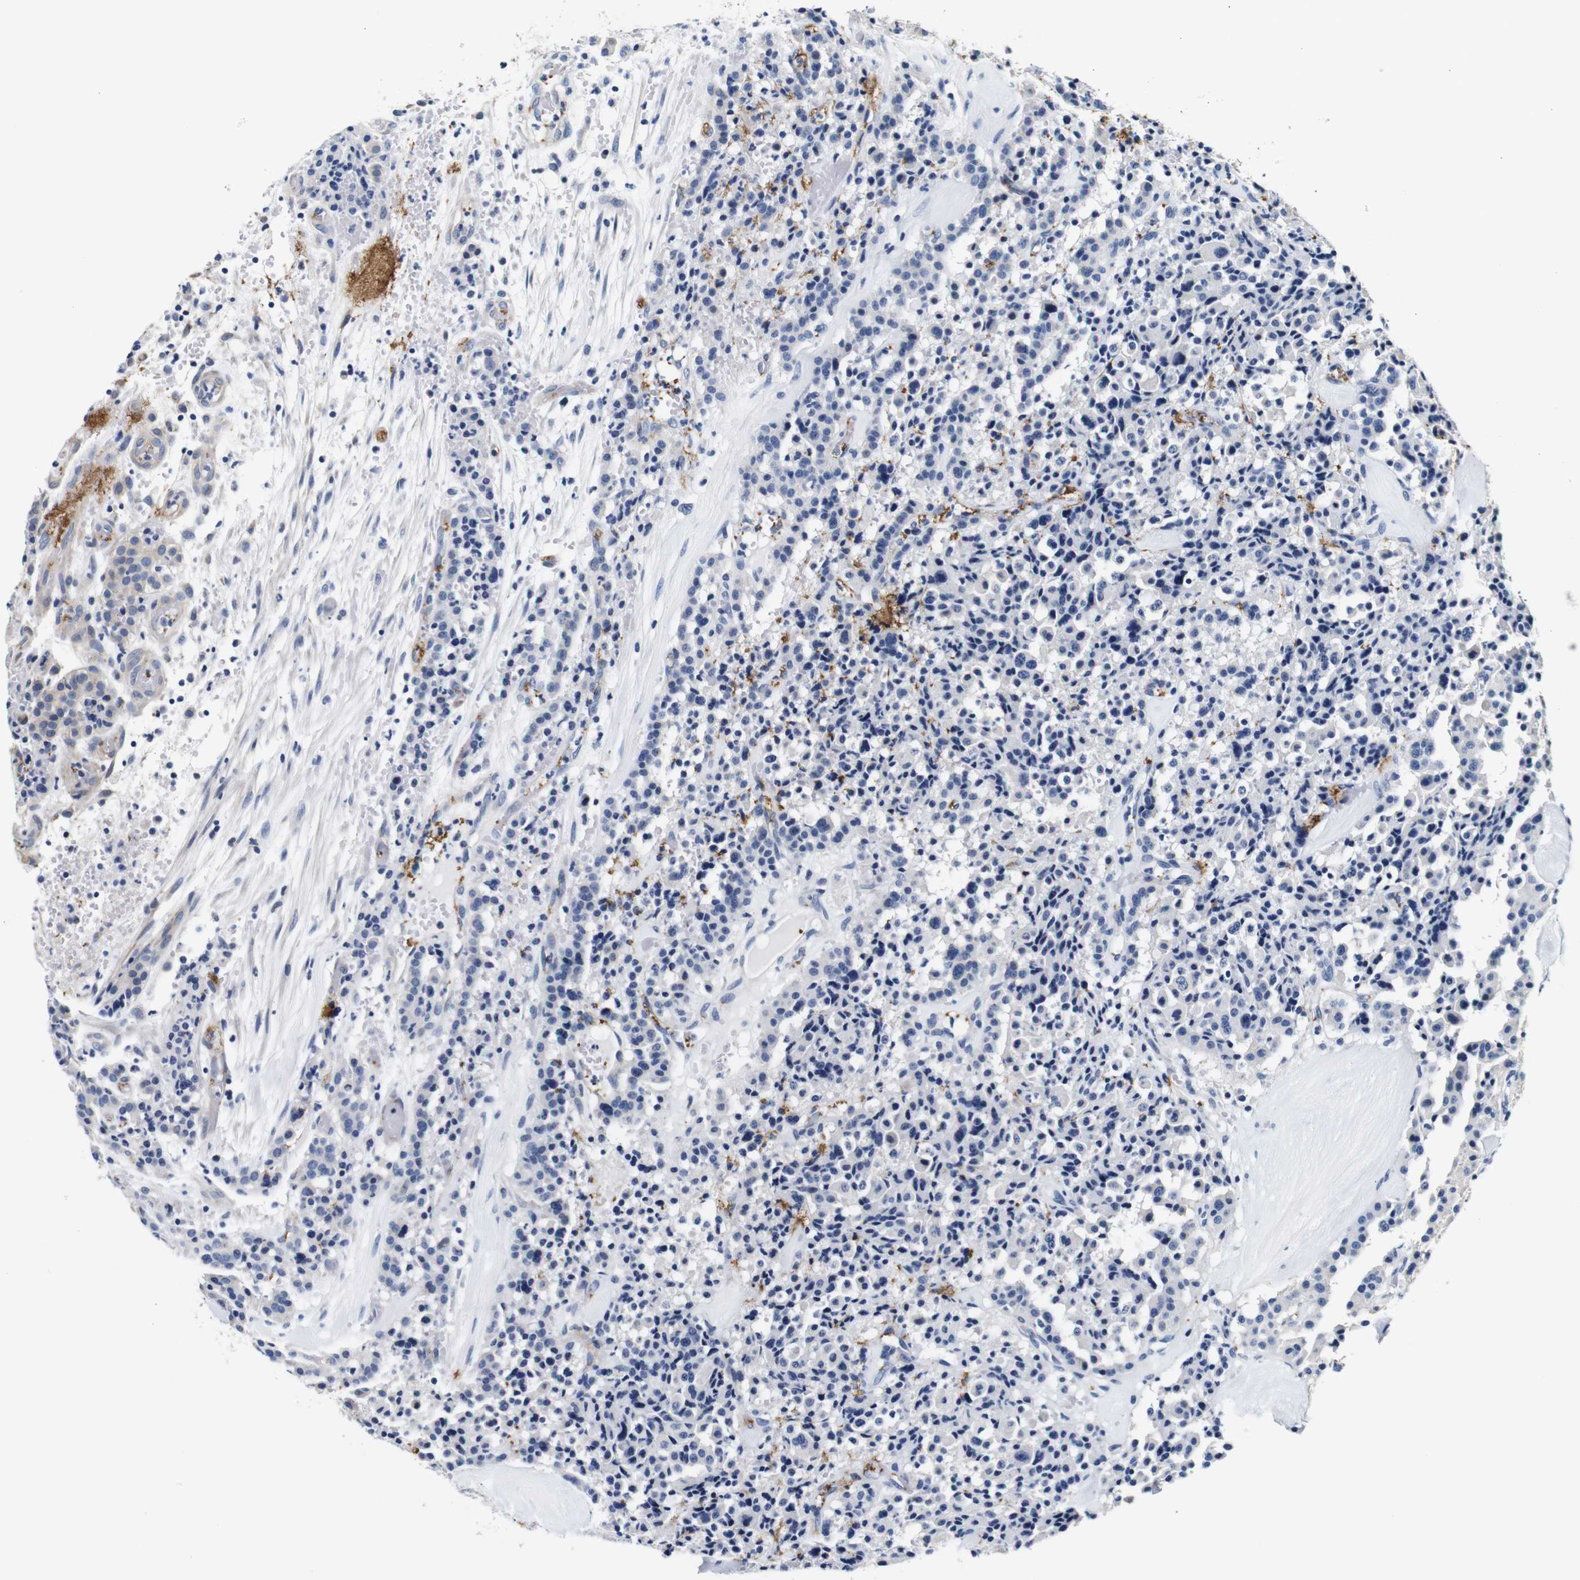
{"staining": {"intensity": "negative", "quantity": "none", "location": "none"}, "tissue": "carcinoid", "cell_type": "Tumor cells", "image_type": "cancer", "snomed": [{"axis": "morphology", "description": "Carcinoid, malignant, NOS"}, {"axis": "topography", "description": "Lung"}], "caption": "Tumor cells show no significant positivity in carcinoid (malignant).", "gene": "GP1BA", "patient": {"sex": "male", "age": 30}}